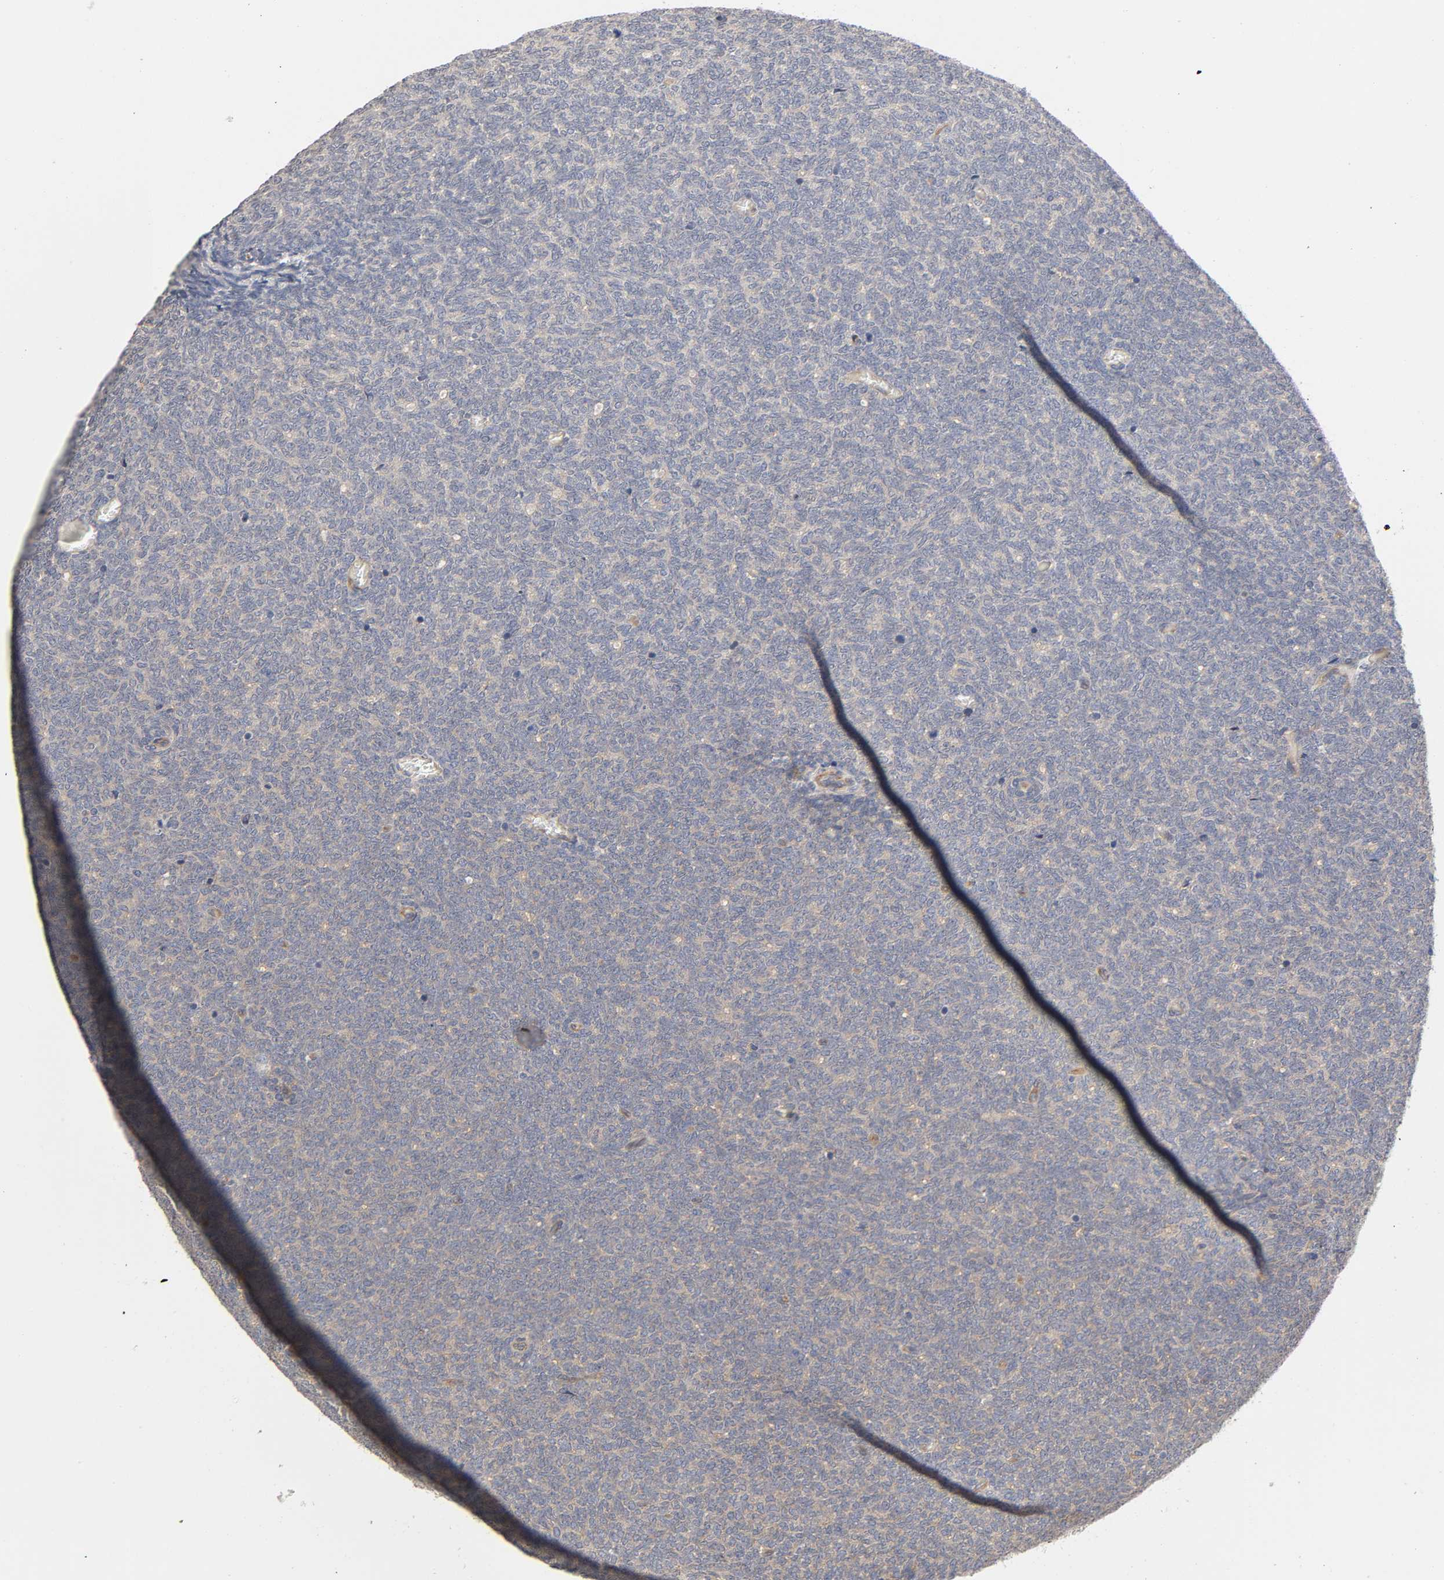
{"staining": {"intensity": "weak", "quantity": "25%-75%", "location": "cytoplasmic/membranous"}, "tissue": "renal cancer", "cell_type": "Tumor cells", "image_type": "cancer", "snomed": [{"axis": "morphology", "description": "Neoplasm, malignant, NOS"}, {"axis": "topography", "description": "Kidney"}], "caption": "Immunohistochemistry of human renal cancer (neoplasm (malignant)) exhibits low levels of weak cytoplasmic/membranous staining in about 25%-75% of tumor cells.", "gene": "RAB13", "patient": {"sex": "male", "age": 28}}